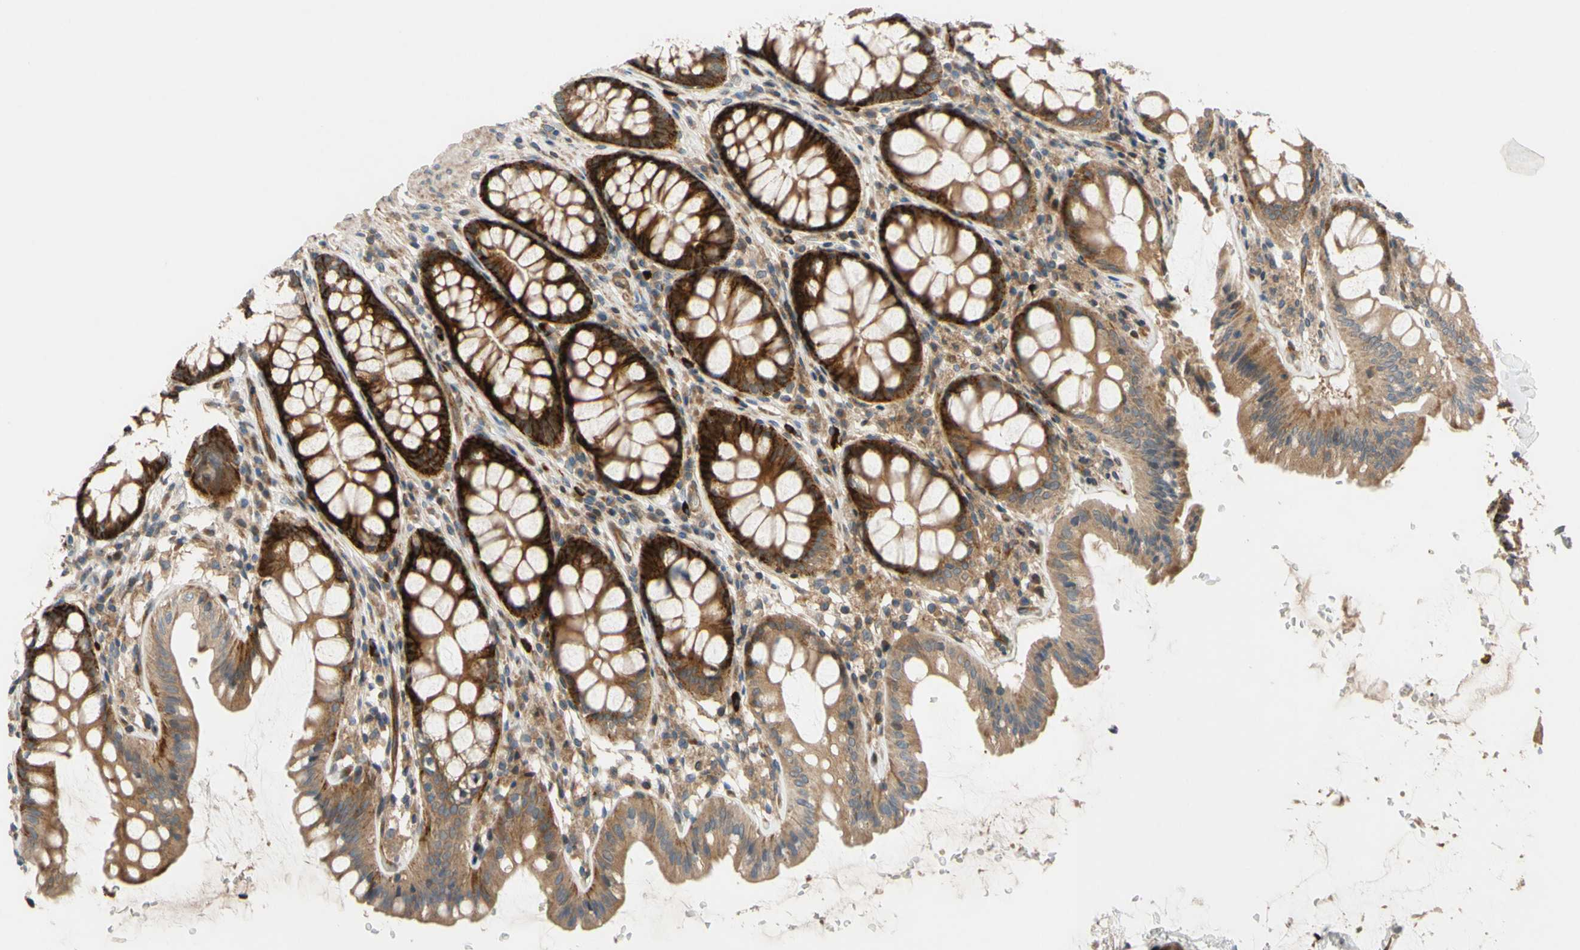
{"staining": {"intensity": "moderate", "quantity": ">75%", "location": "cytoplasmic/membranous"}, "tissue": "colon", "cell_type": "Endothelial cells", "image_type": "normal", "snomed": [{"axis": "morphology", "description": "Normal tissue, NOS"}, {"axis": "topography", "description": "Colon"}], "caption": "IHC of normal colon reveals medium levels of moderate cytoplasmic/membranous positivity in about >75% of endothelial cells.", "gene": "SPTLC1", "patient": {"sex": "female", "age": 55}}